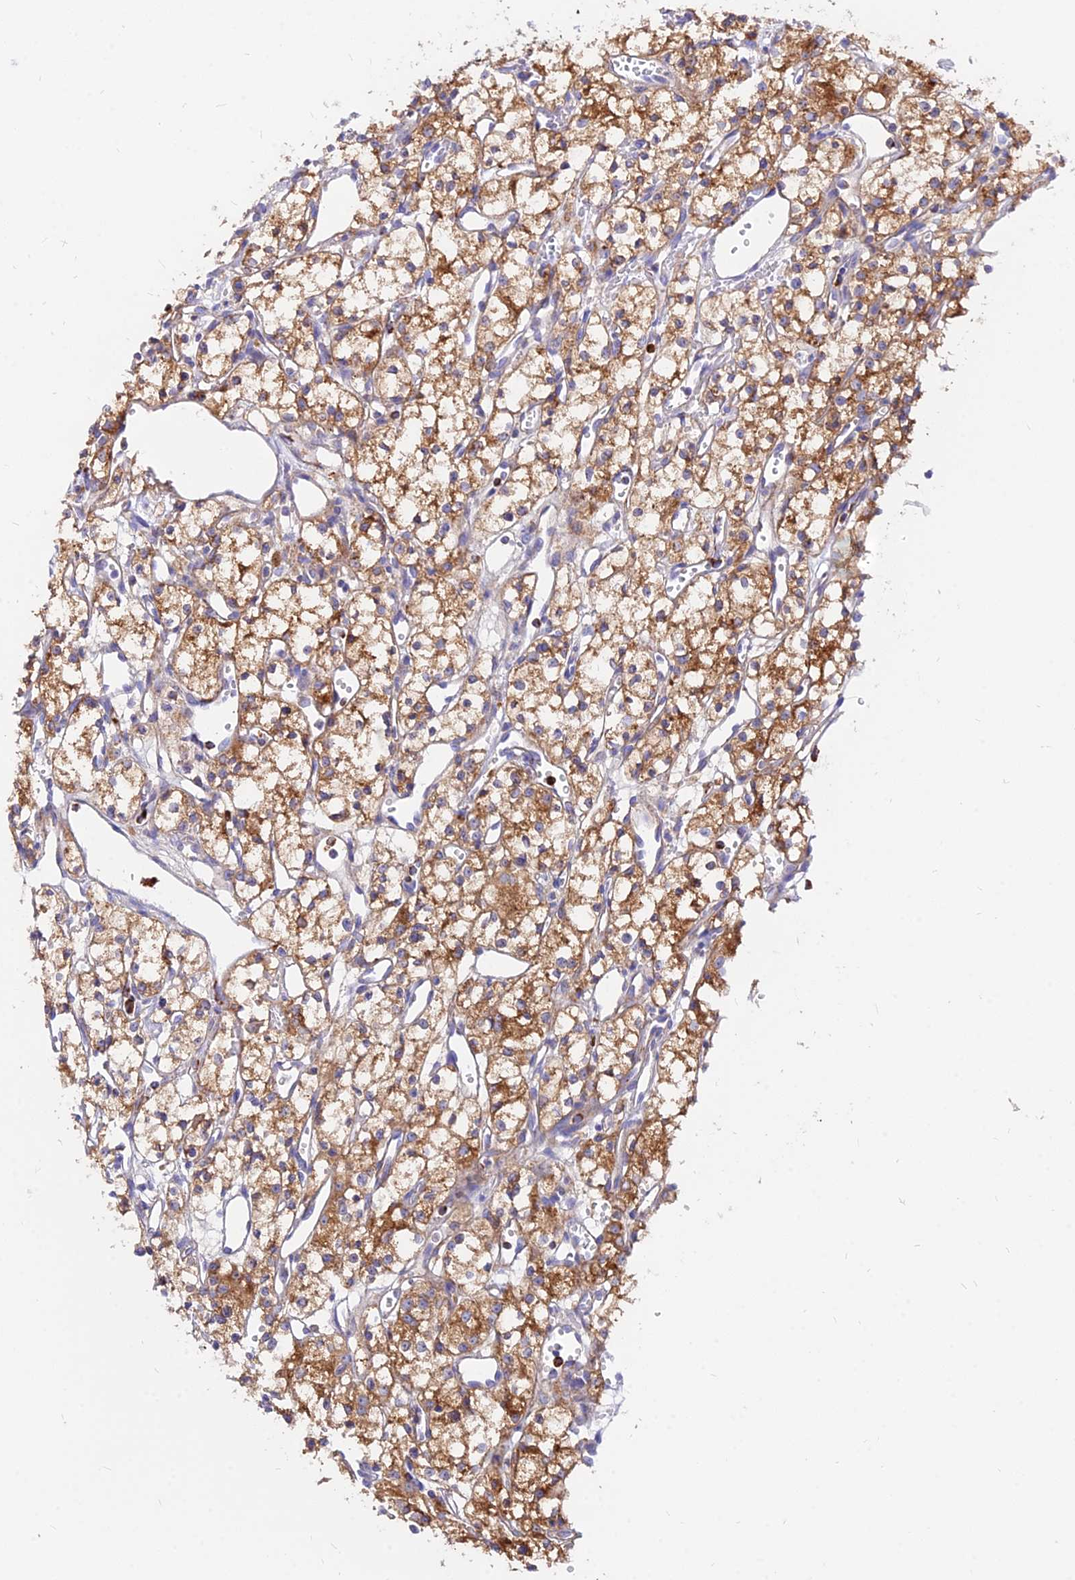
{"staining": {"intensity": "moderate", "quantity": ">75%", "location": "cytoplasmic/membranous"}, "tissue": "renal cancer", "cell_type": "Tumor cells", "image_type": "cancer", "snomed": [{"axis": "morphology", "description": "Adenocarcinoma, NOS"}, {"axis": "topography", "description": "Kidney"}], "caption": "There is medium levels of moderate cytoplasmic/membranous positivity in tumor cells of adenocarcinoma (renal), as demonstrated by immunohistochemical staining (brown color).", "gene": "AGTRAP", "patient": {"sex": "male", "age": 59}}